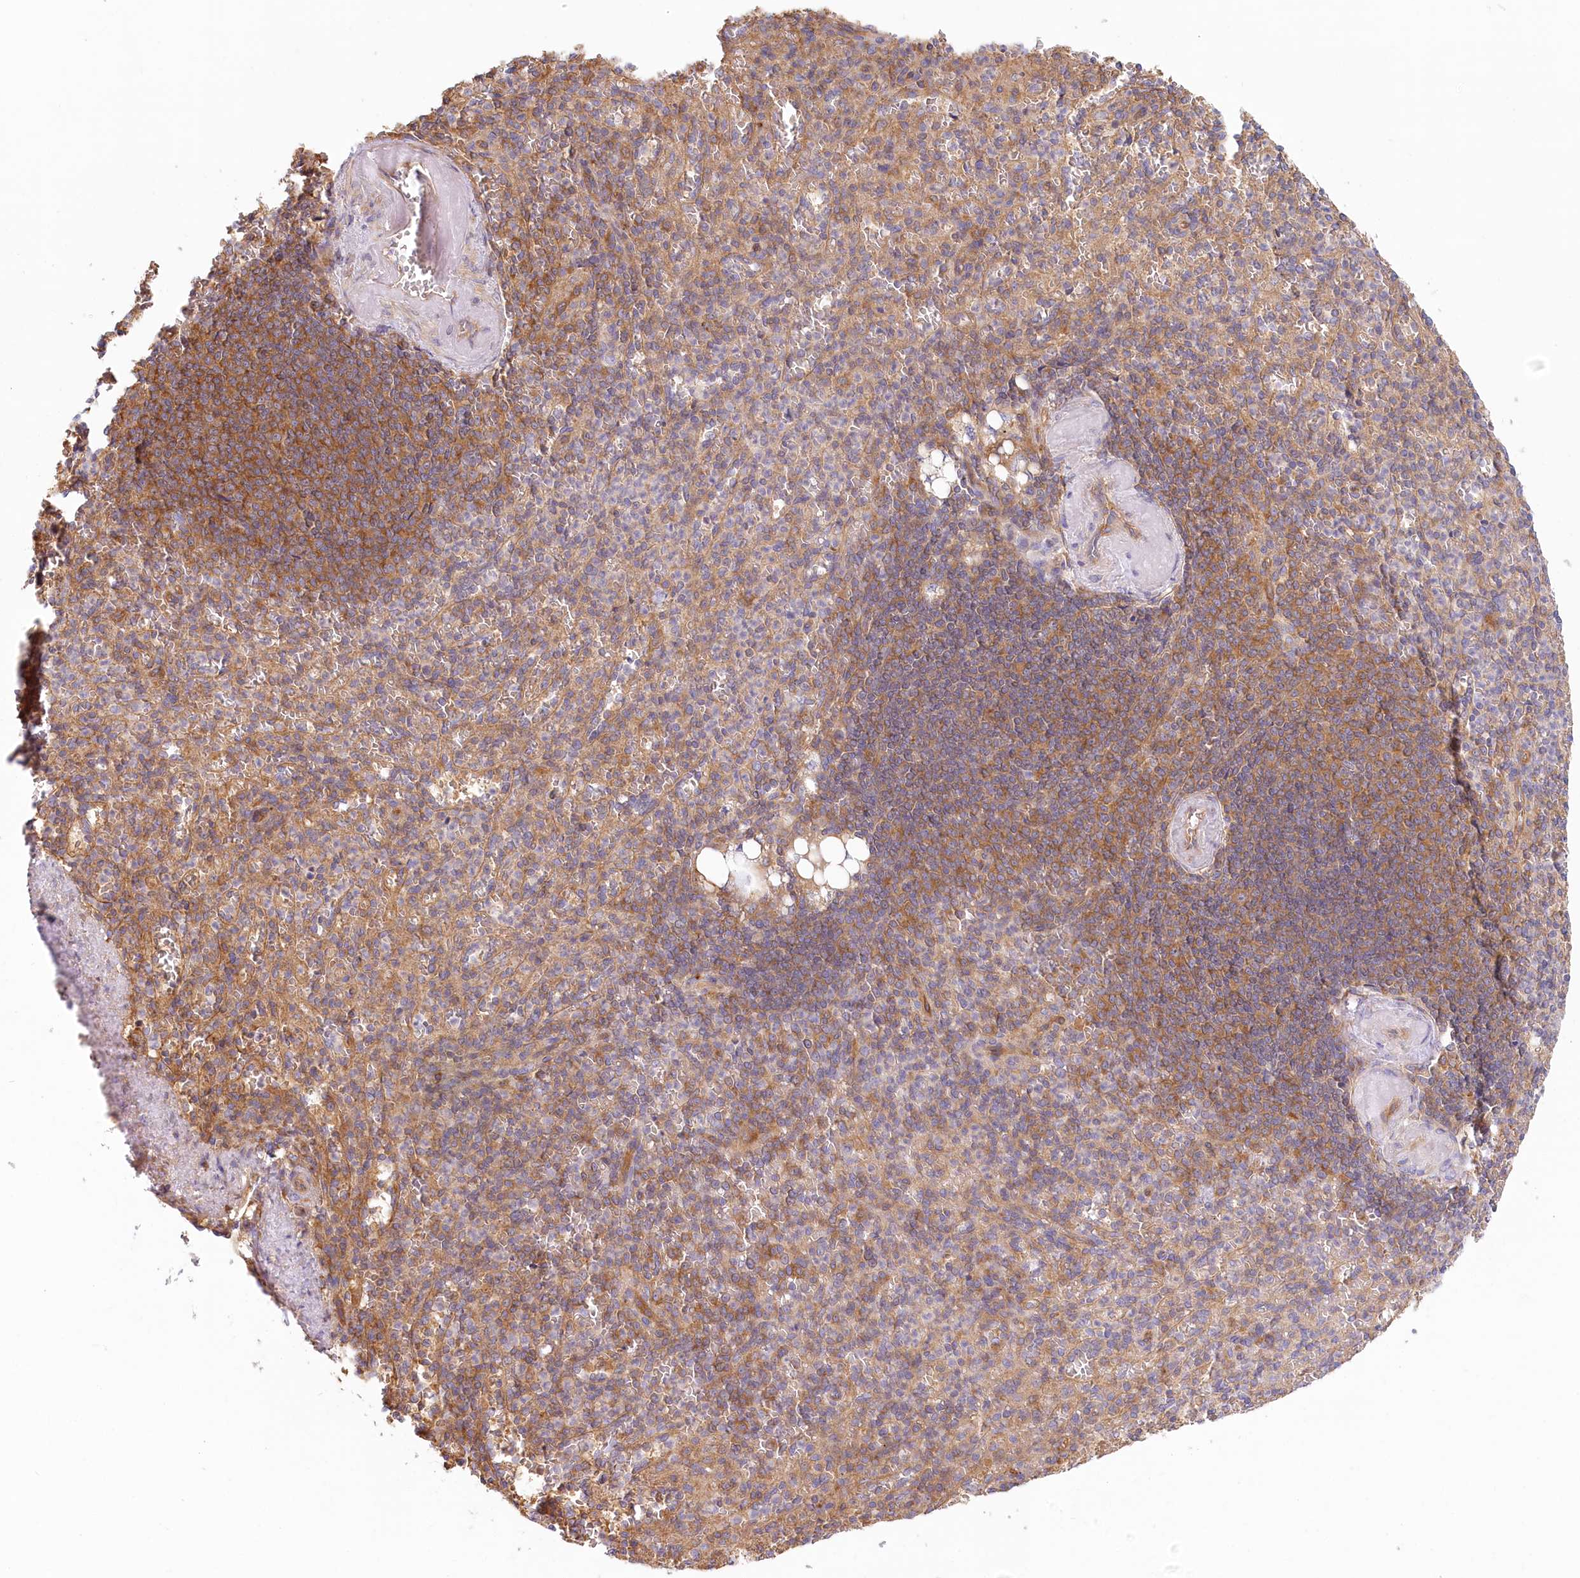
{"staining": {"intensity": "weak", "quantity": "25%-75%", "location": "cytoplasmic/membranous"}, "tissue": "spleen", "cell_type": "Cells in red pulp", "image_type": "normal", "snomed": [{"axis": "morphology", "description": "Normal tissue, NOS"}, {"axis": "topography", "description": "Spleen"}], "caption": "Spleen stained for a protein (brown) exhibits weak cytoplasmic/membranous positive positivity in approximately 25%-75% of cells in red pulp.", "gene": "UMPS", "patient": {"sex": "female", "age": 74}}